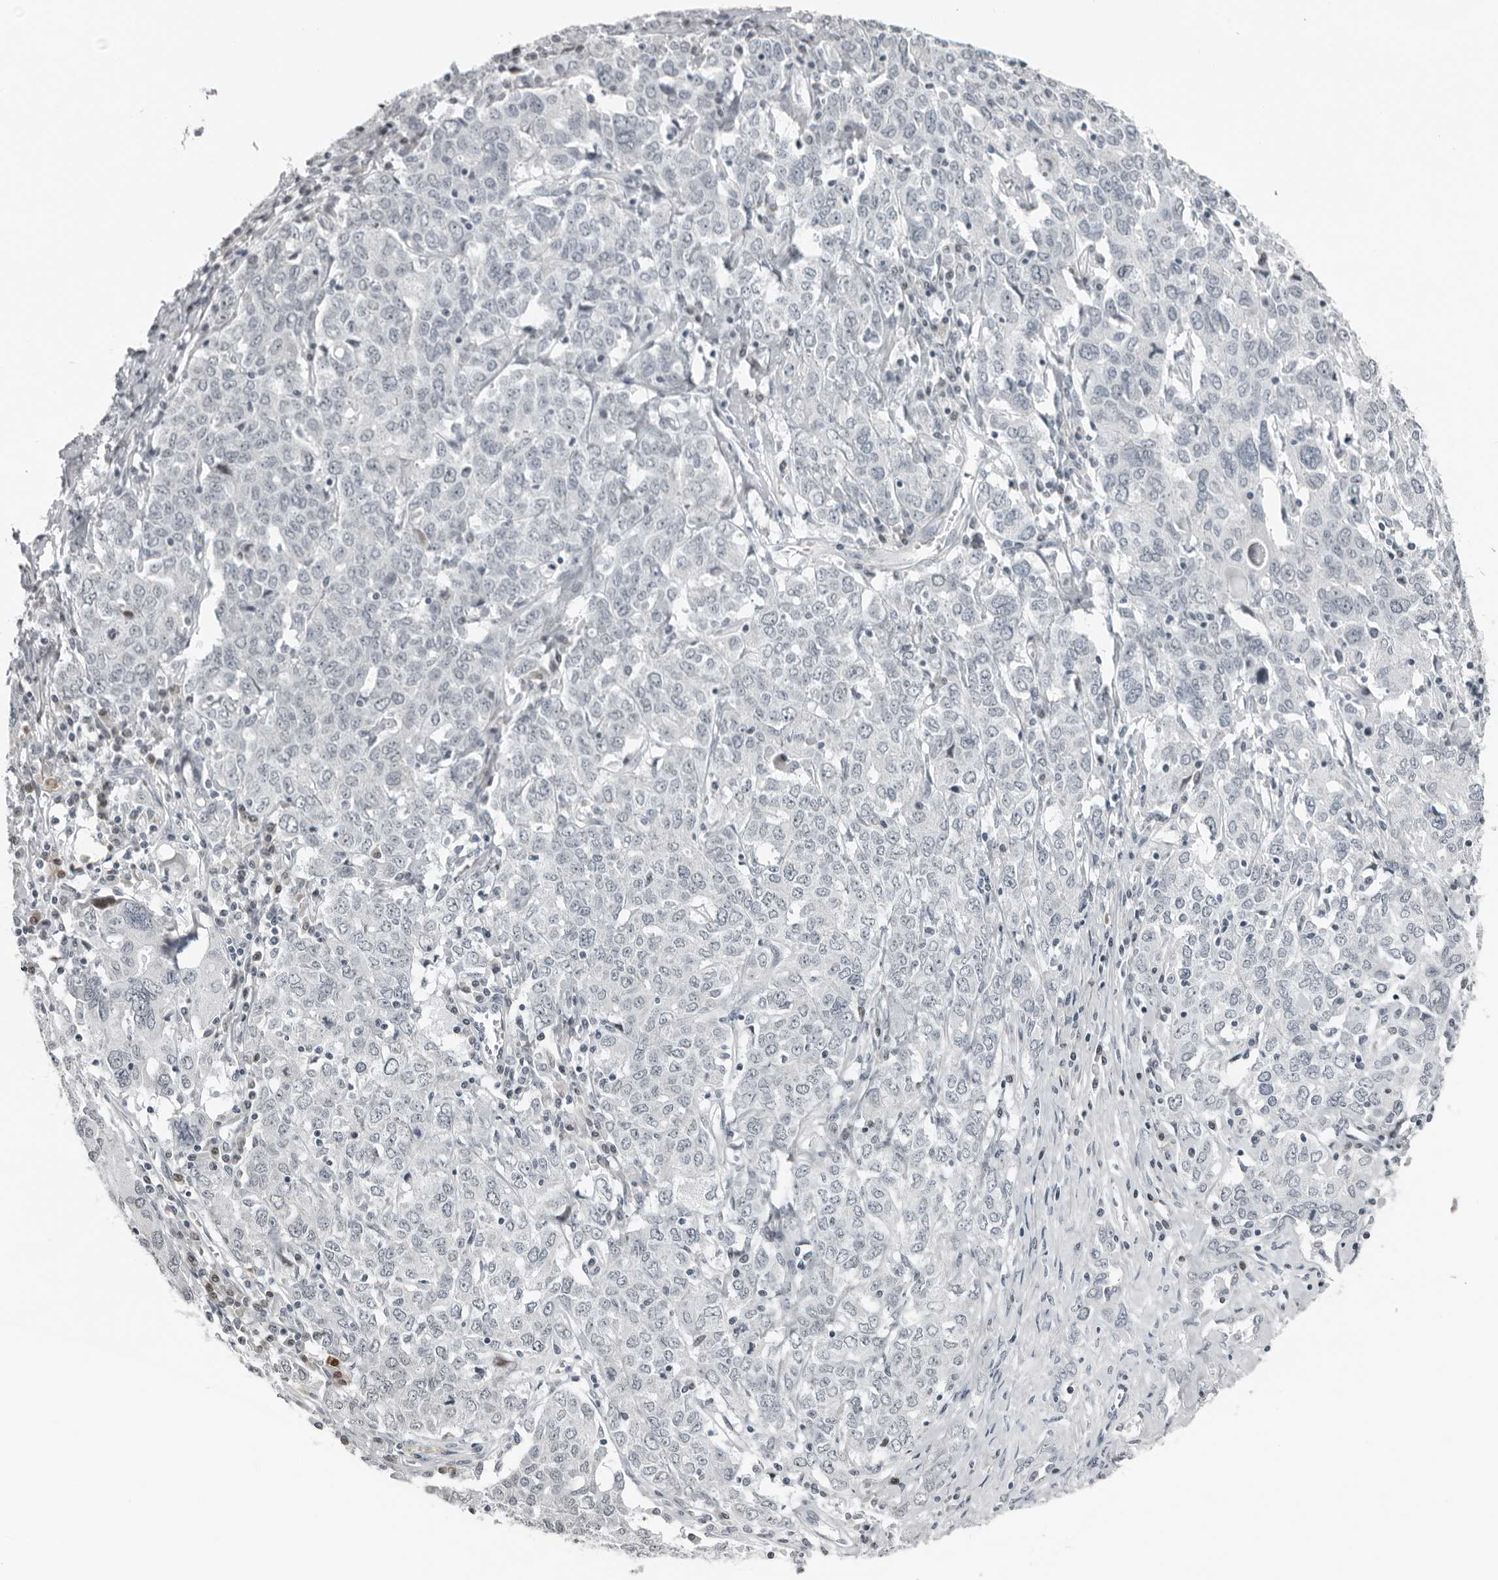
{"staining": {"intensity": "negative", "quantity": "none", "location": "none"}, "tissue": "ovarian cancer", "cell_type": "Tumor cells", "image_type": "cancer", "snomed": [{"axis": "morphology", "description": "Carcinoma, endometroid"}, {"axis": "topography", "description": "Ovary"}], "caption": "Photomicrograph shows no significant protein expression in tumor cells of ovarian cancer (endometroid carcinoma). (Immunohistochemistry (ihc), brightfield microscopy, high magnification).", "gene": "PPP1R42", "patient": {"sex": "female", "age": 62}}